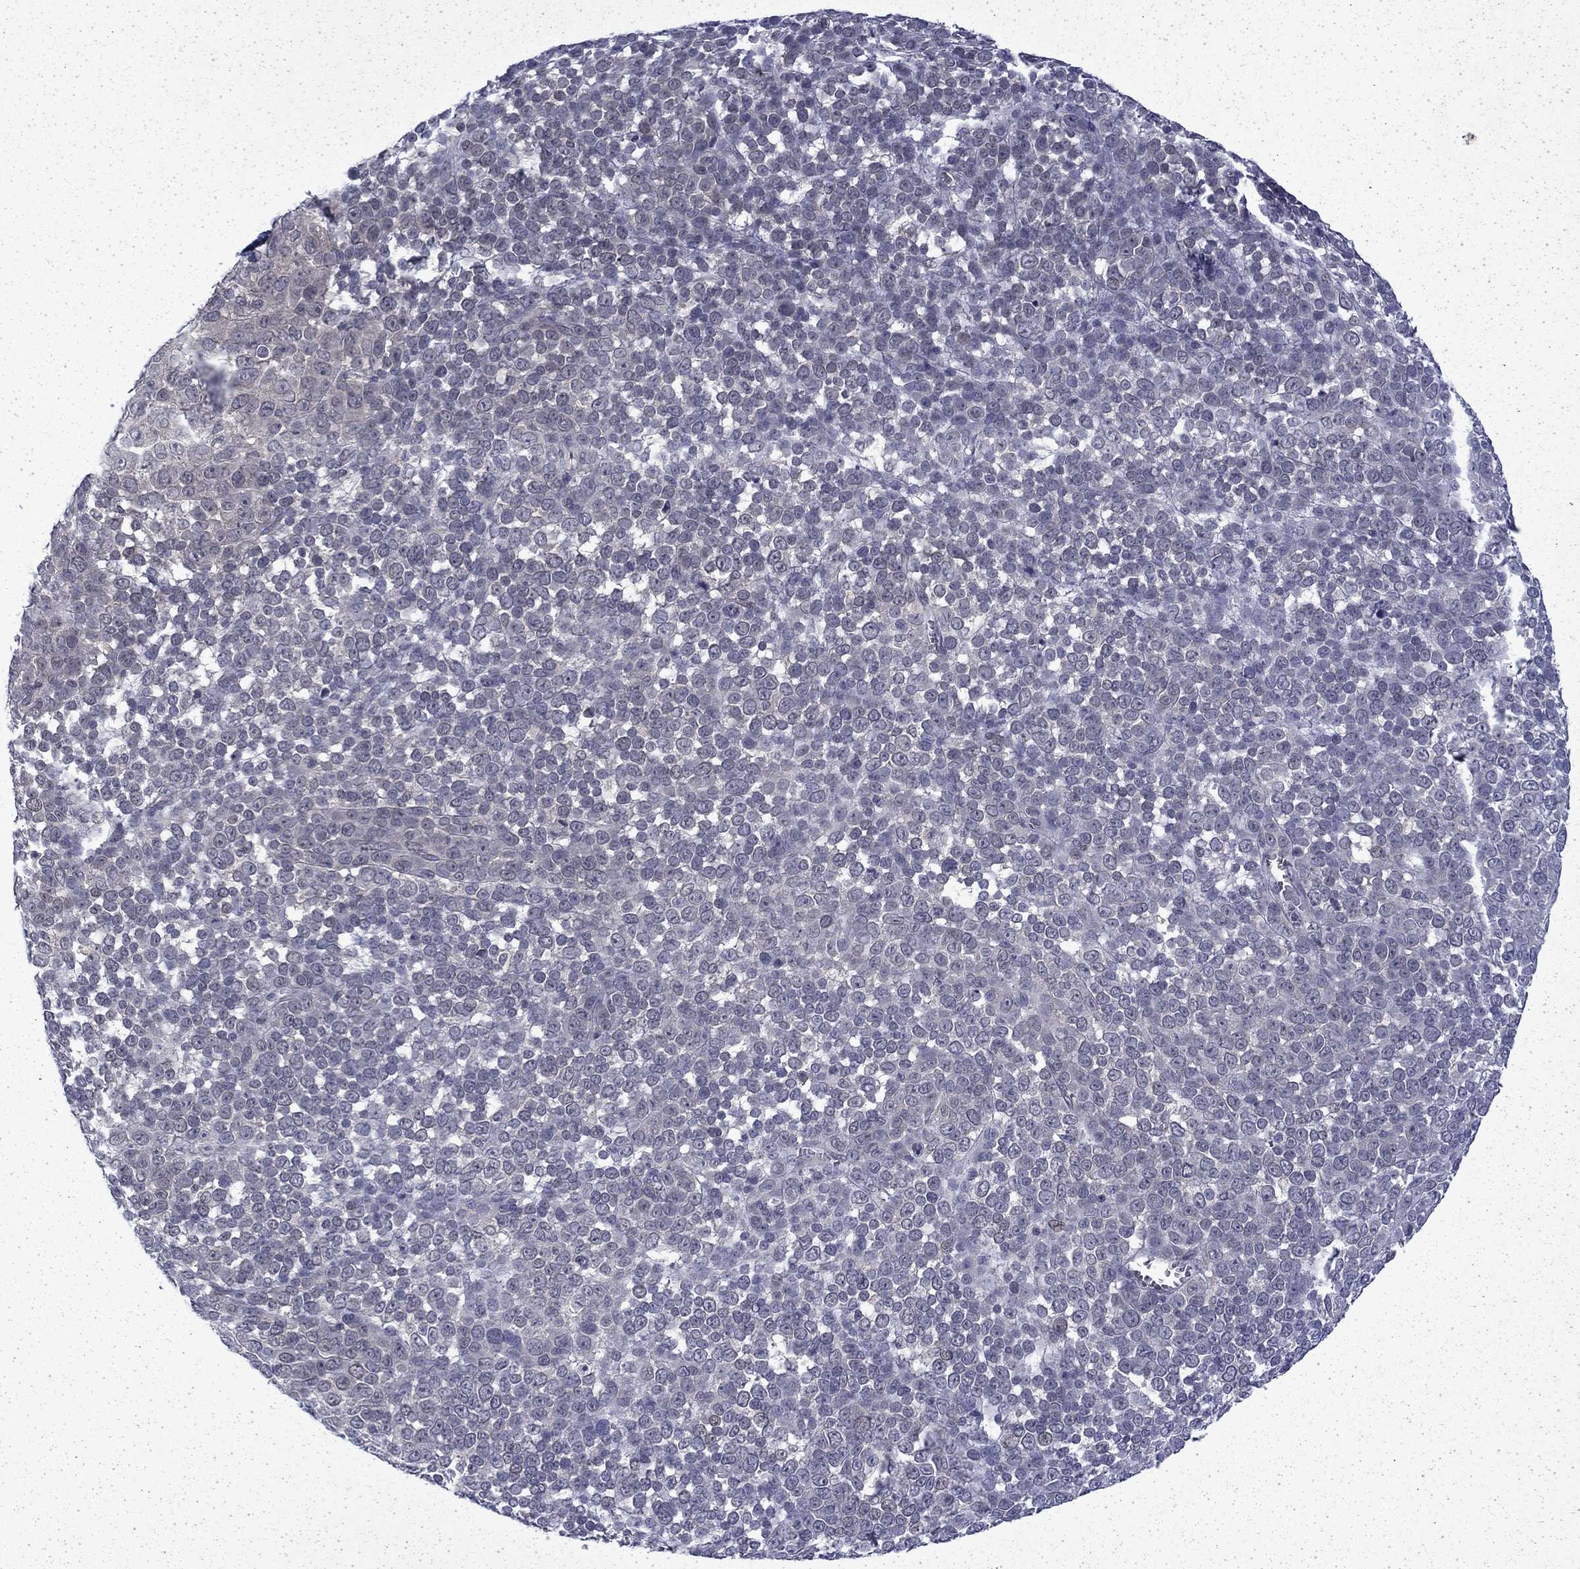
{"staining": {"intensity": "negative", "quantity": "none", "location": "none"}, "tissue": "melanoma", "cell_type": "Tumor cells", "image_type": "cancer", "snomed": [{"axis": "morphology", "description": "Malignant melanoma, NOS"}, {"axis": "topography", "description": "Skin"}], "caption": "IHC image of malignant melanoma stained for a protein (brown), which exhibits no staining in tumor cells.", "gene": "CHAT", "patient": {"sex": "female", "age": 95}}